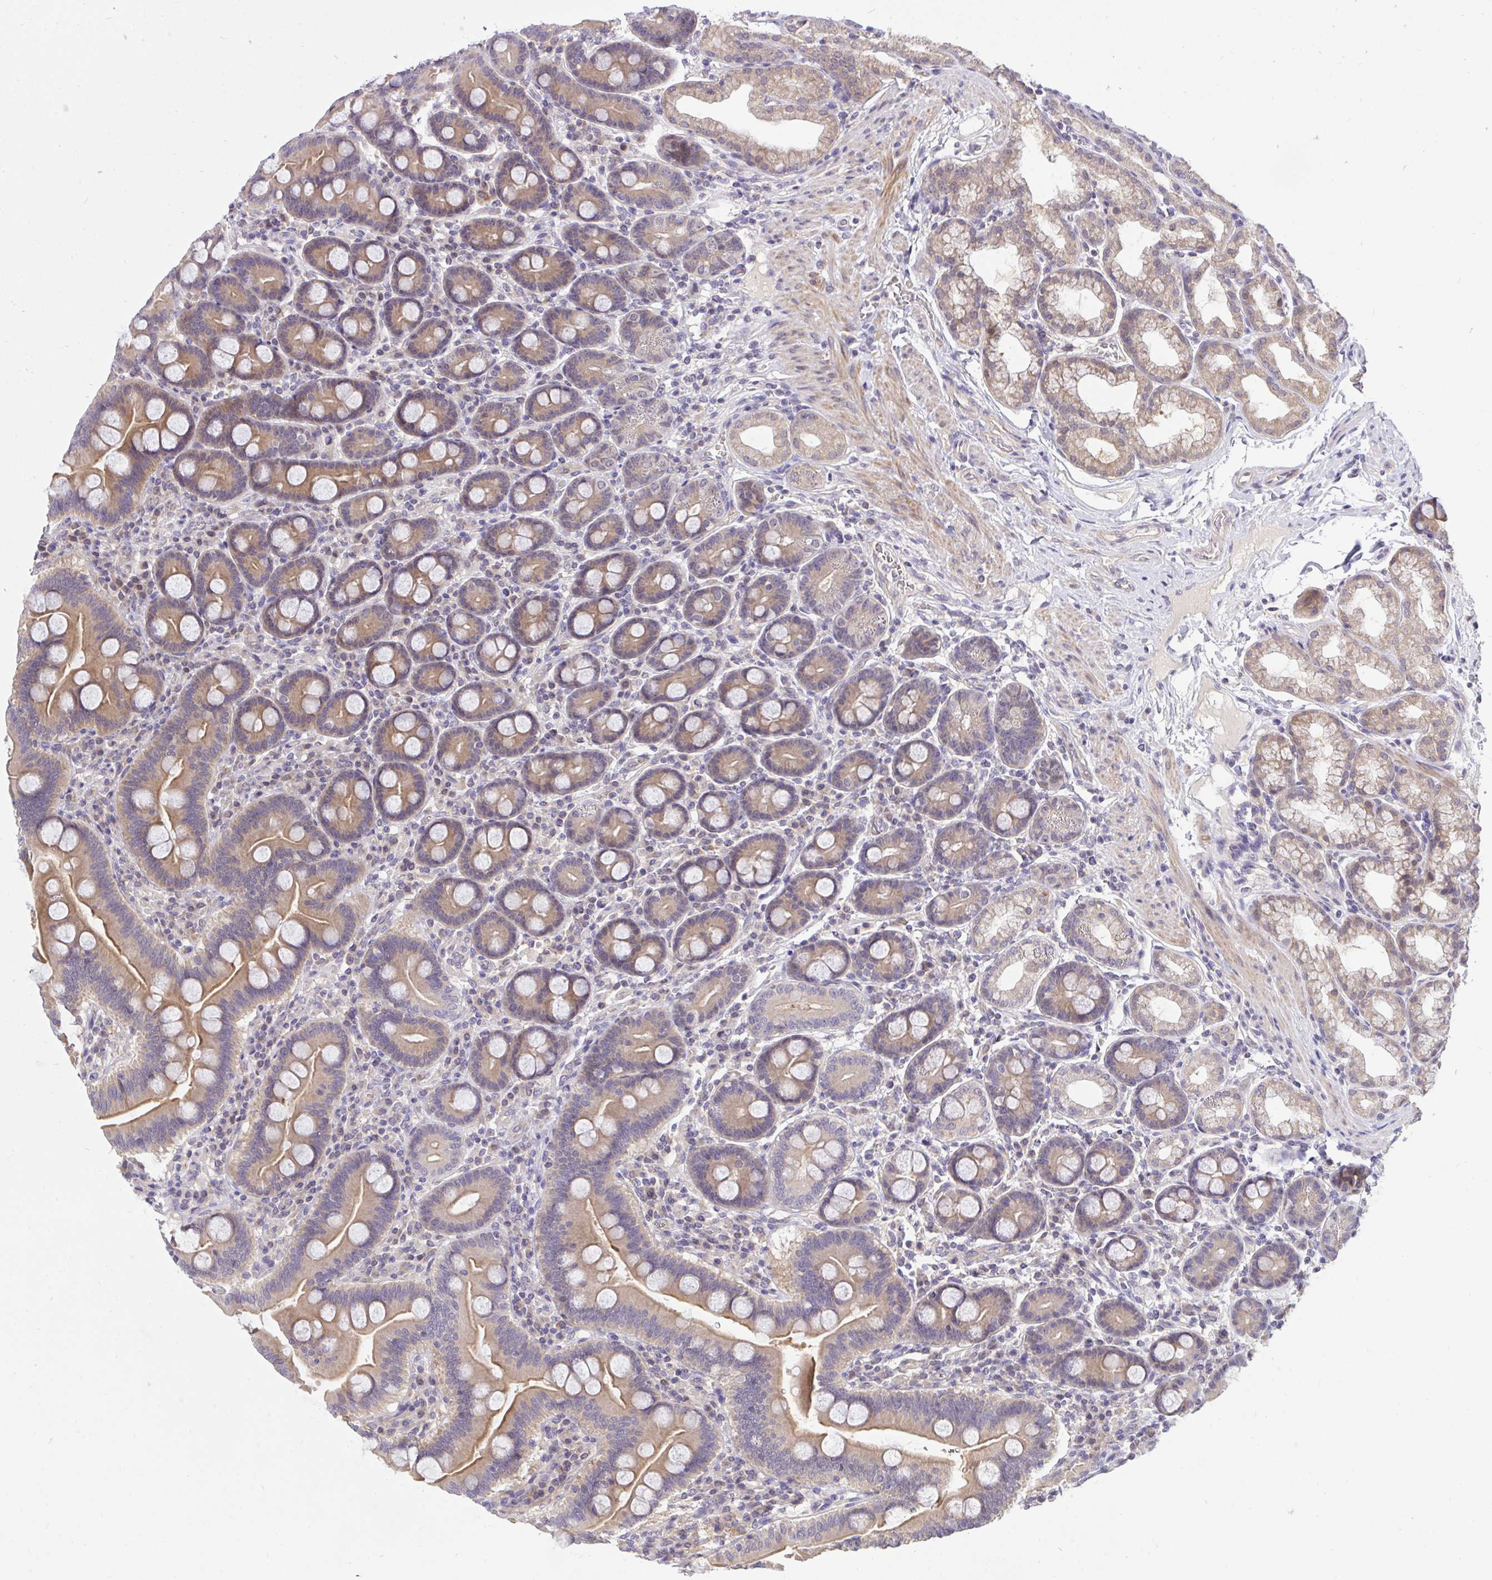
{"staining": {"intensity": "moderate", "quantity": "25%-75%", "location": "cytoplasmic/membranous"}, "tissue": "duodenum", "cell_type": "Glandular cells", "image_type": "normal", "snomed": [{"axis": "morphology", "description": "Normal tissue, NOS"}, {"axis": "topography", "description": "Duodenum"}], "caption": "Human duodenum stained with a protein marker displays moderate staining in glandular cells.", "gene": "C19orf54", "patient": {"sex": "male", "age": 59}}